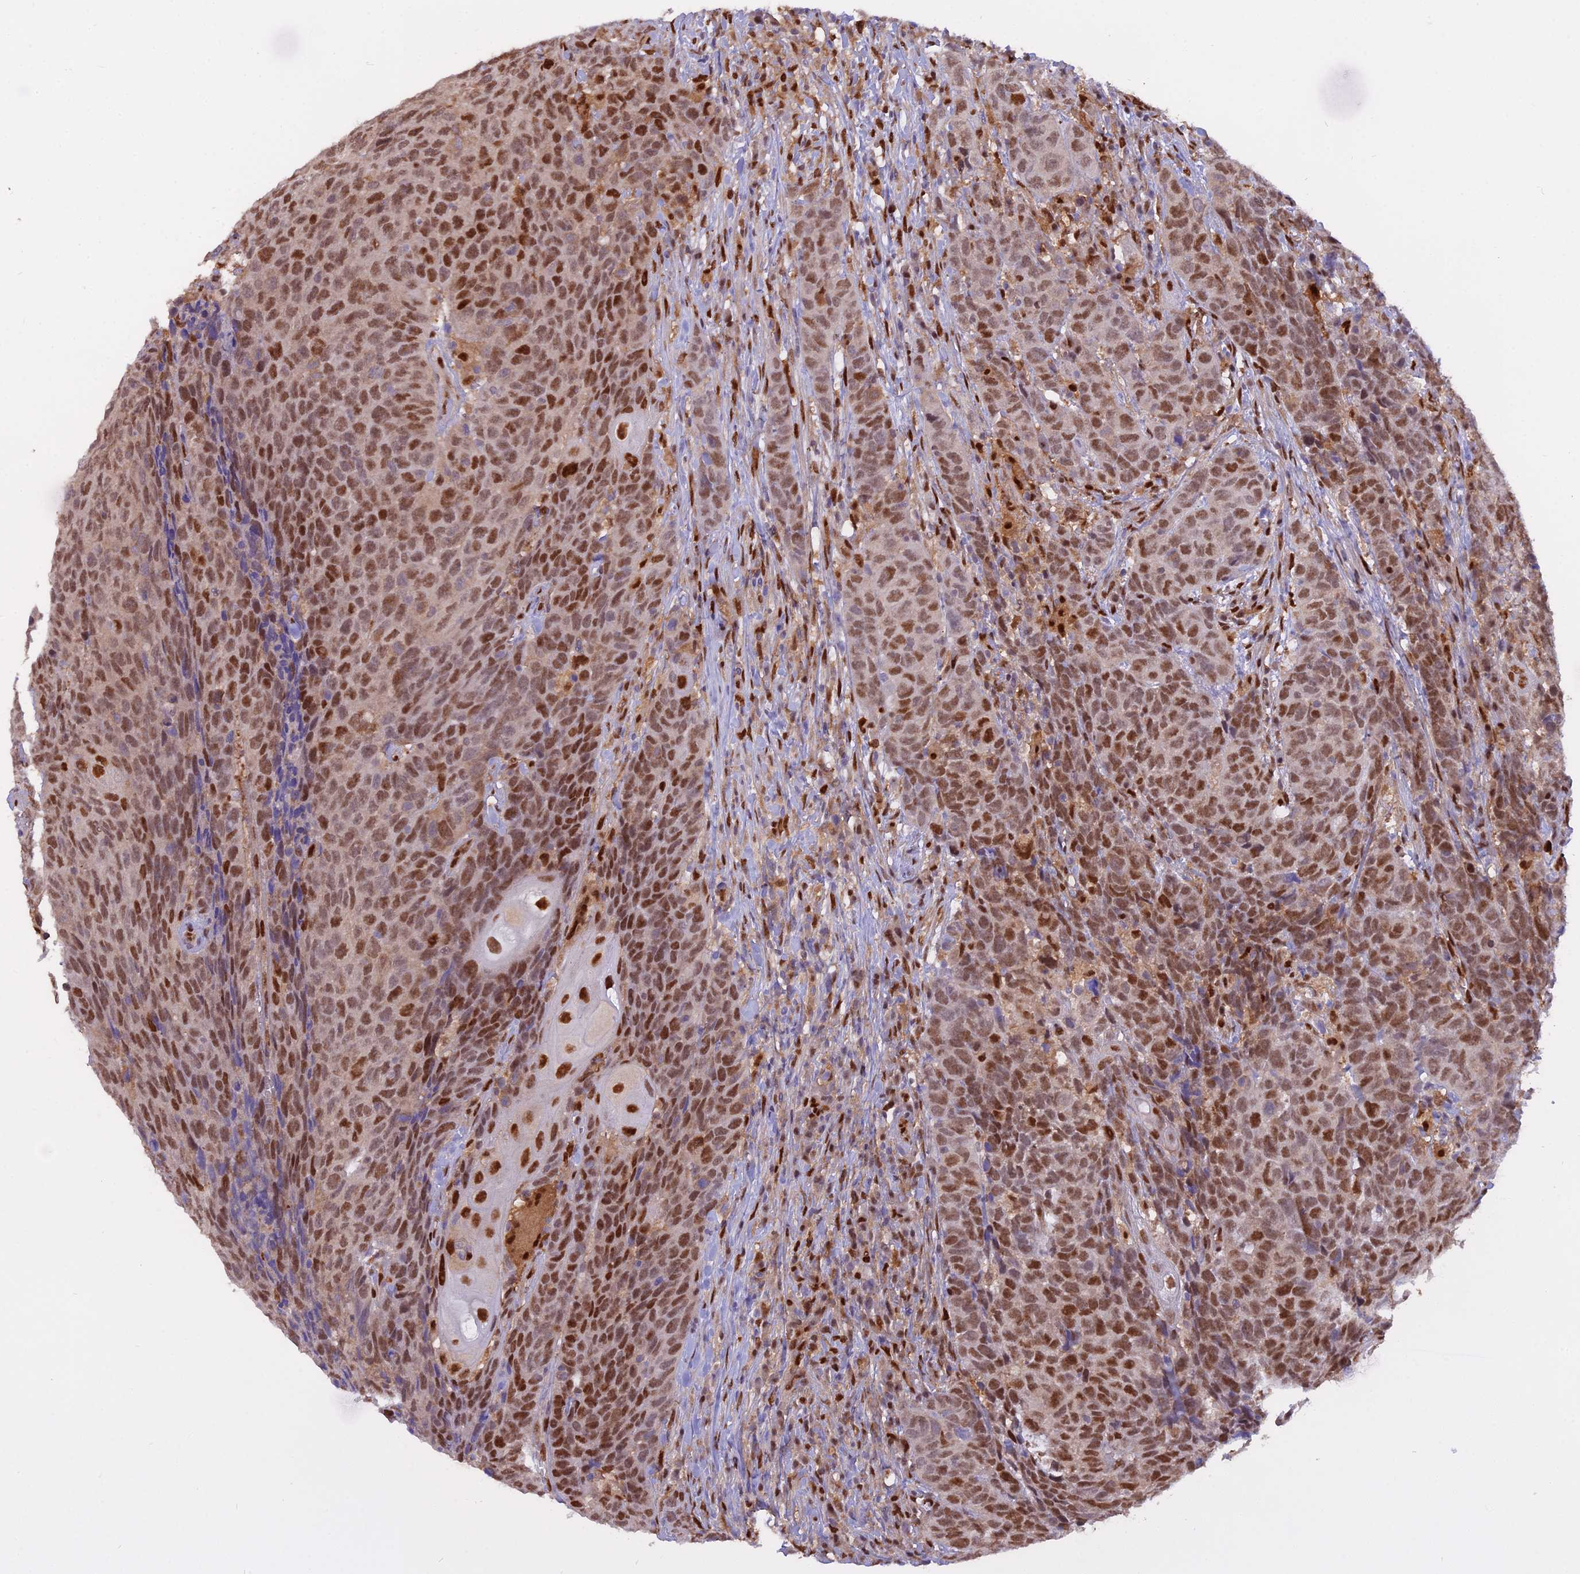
{"staining": {"intensity": "moderate", "quantity": ">75%", "location": "nuclear"}, "tissue": "head and neck cancer", "cell_type": "Tumor cells", "image_type": "cancer", "snomed": [{"axis": "morphology", "description": "Squamous cell carcinoma, NOS"}, {"axis": "topography", "description": "Head-Neck"}], "caption": "Immunohistochemical staining of head and neck cancer (squamous cell carcinoma) demonstrates medium levels of moderate nuclear staining in about >75% of tumor cells.", "gene": "NPEPL1", "patient": {"sex": "male", "age": 66}}